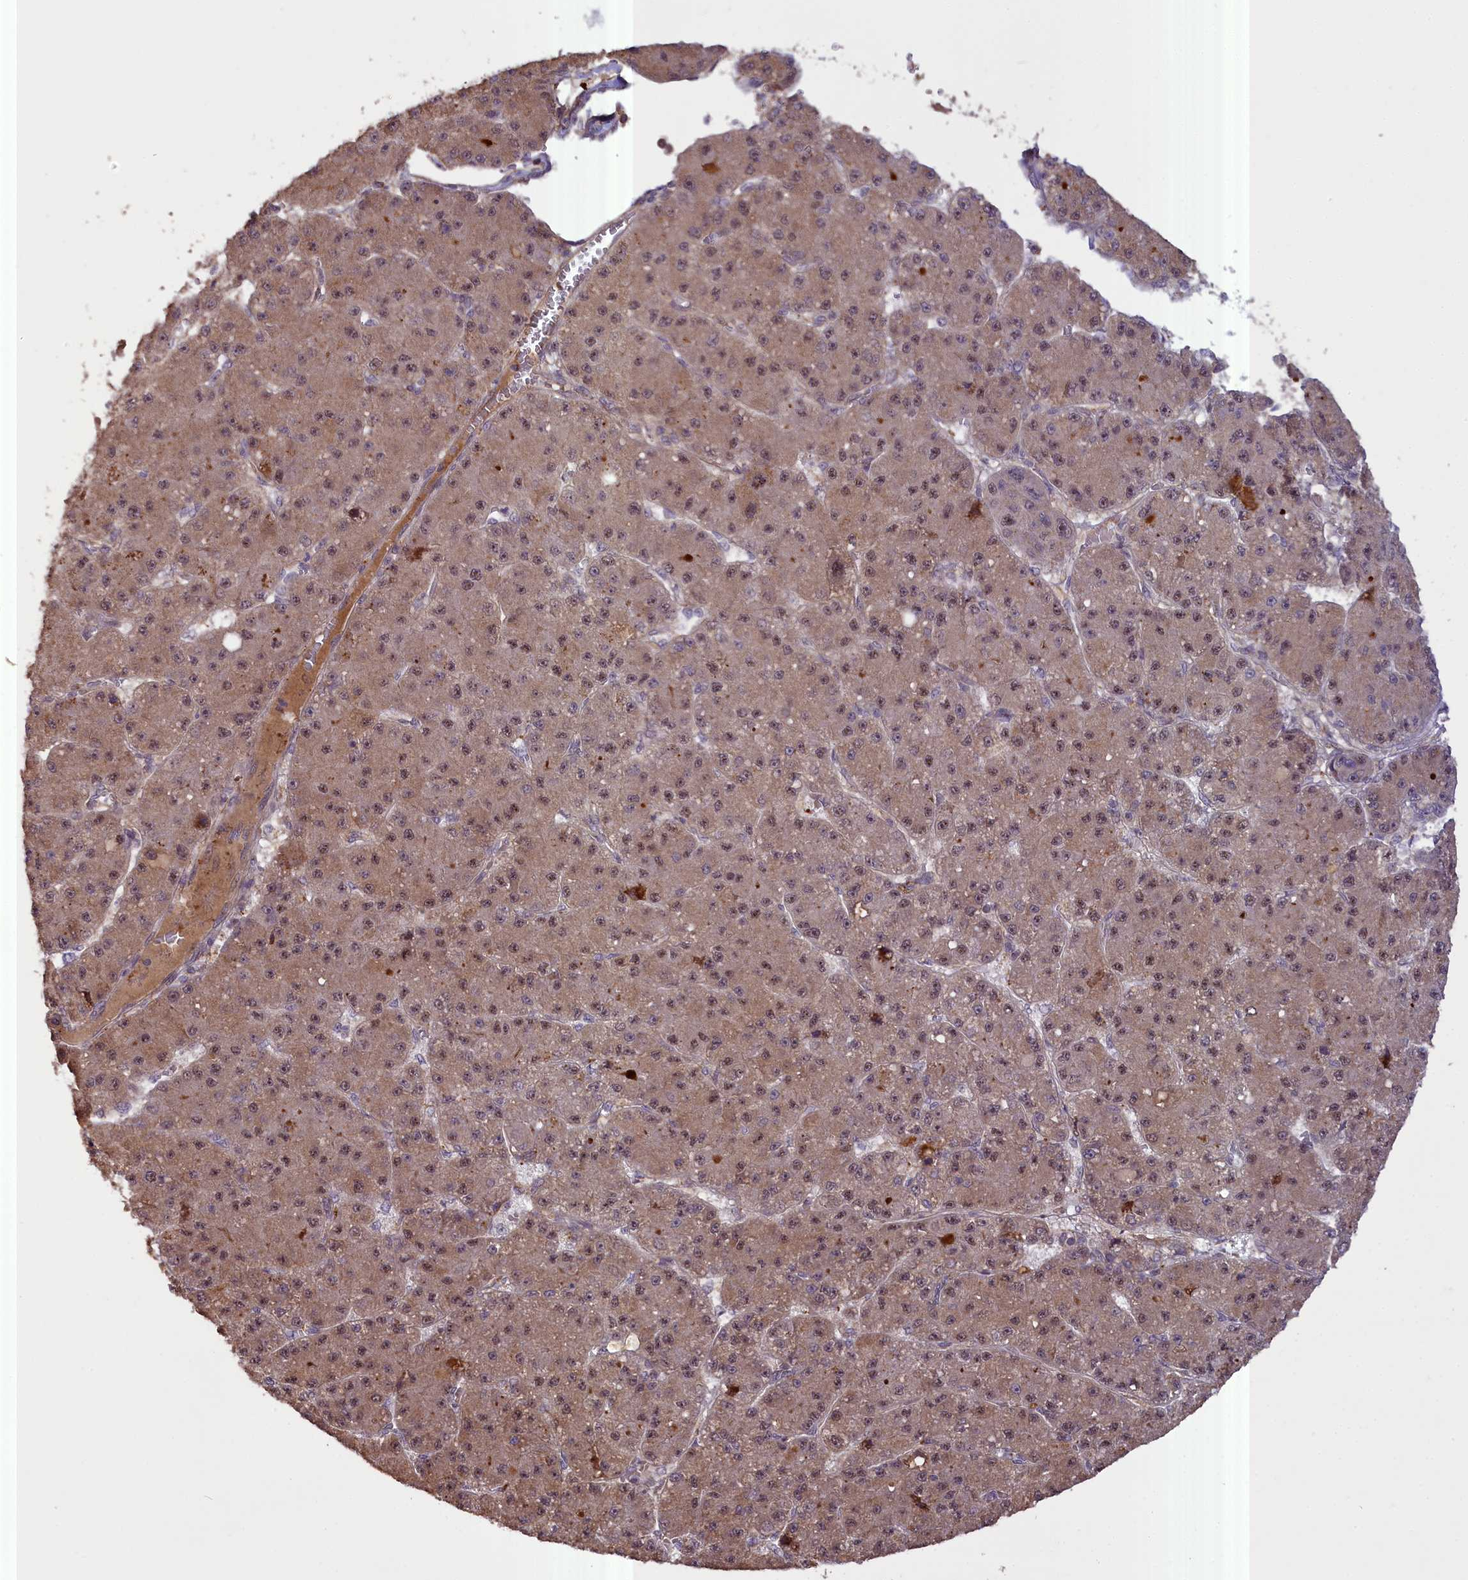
{"staining": {"intensity": "moderate", "quantity": ">75%", "location": "cytoplasmic/membranous,nuclear"}, "tissue": "liver cancer", "cell_type": "Tumor cells", "image_type": "cancer", "snomed": [{"axis": "morphology", "description": "Carcinoma, Hepatocellular, NOS"}, {"axis": "topography", "description": "Liver"}], "caption": "A high-resolution photomicrograph shows immunohistochemistry staining of liver hepatocellular carcinoma, which displays moderate cytoplasmic/membranous and nuclear positivity in approximately >75% of tumor cells.", "gene": "FUZ", "patient": {"sex": "male", "age": 67}}